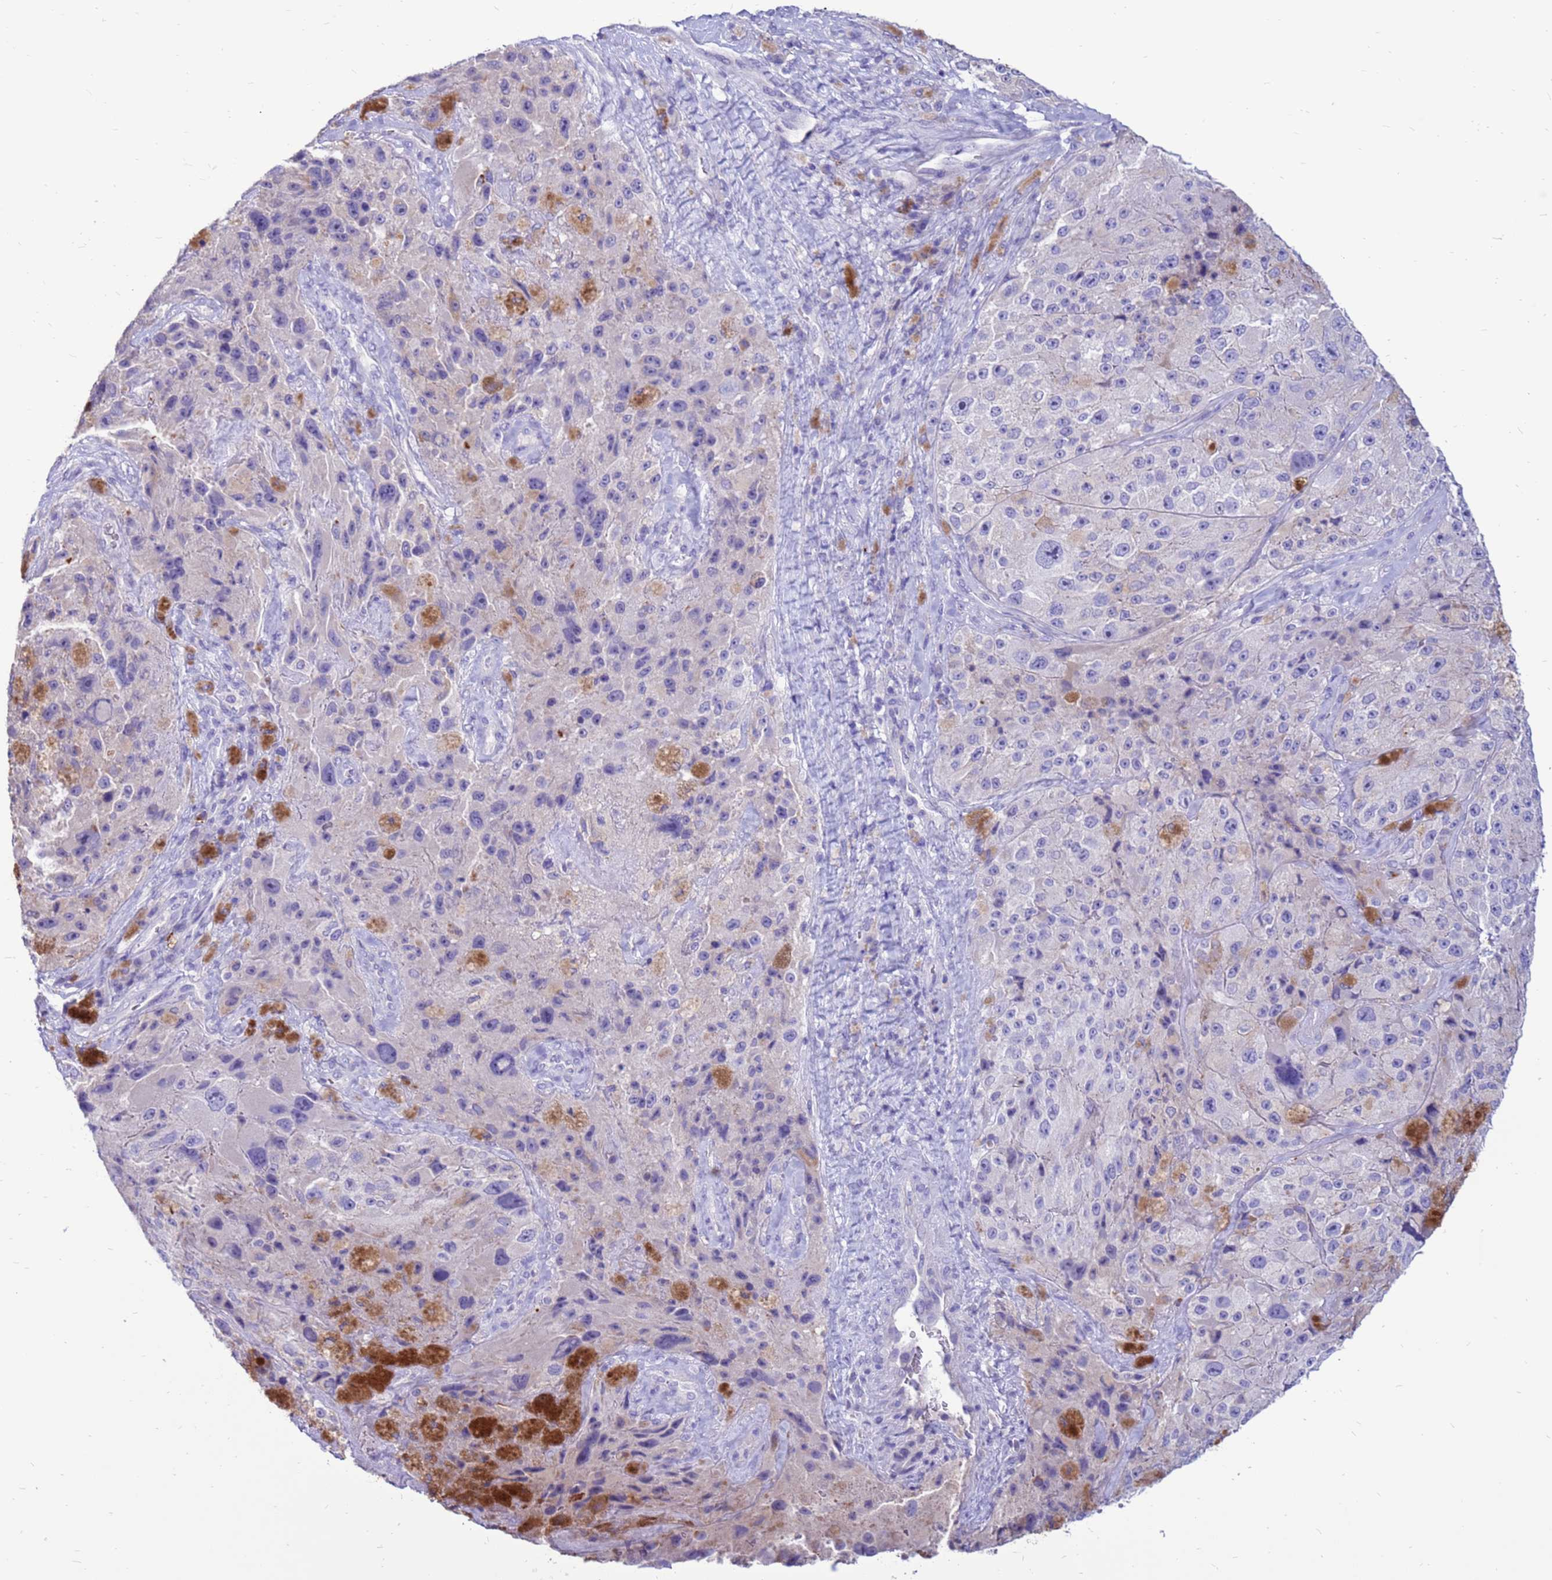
{"staining": {"intensity": "negative", "quantity": "none", "location": "none"}, "tissue": "melanoma", "cell_type": "Tumor cells", "image_type": "cancer", "snomed": [{"axis": "morphology", "description": "Malignant melanoma, Metastatic site"}, {"axis": "topography", "description": "Lymph node"}], "caption": "Tumor cells show no significant expression in melanoma.", "gene": "PDE10A", "patient": {"sex": "male", "age": 62}}